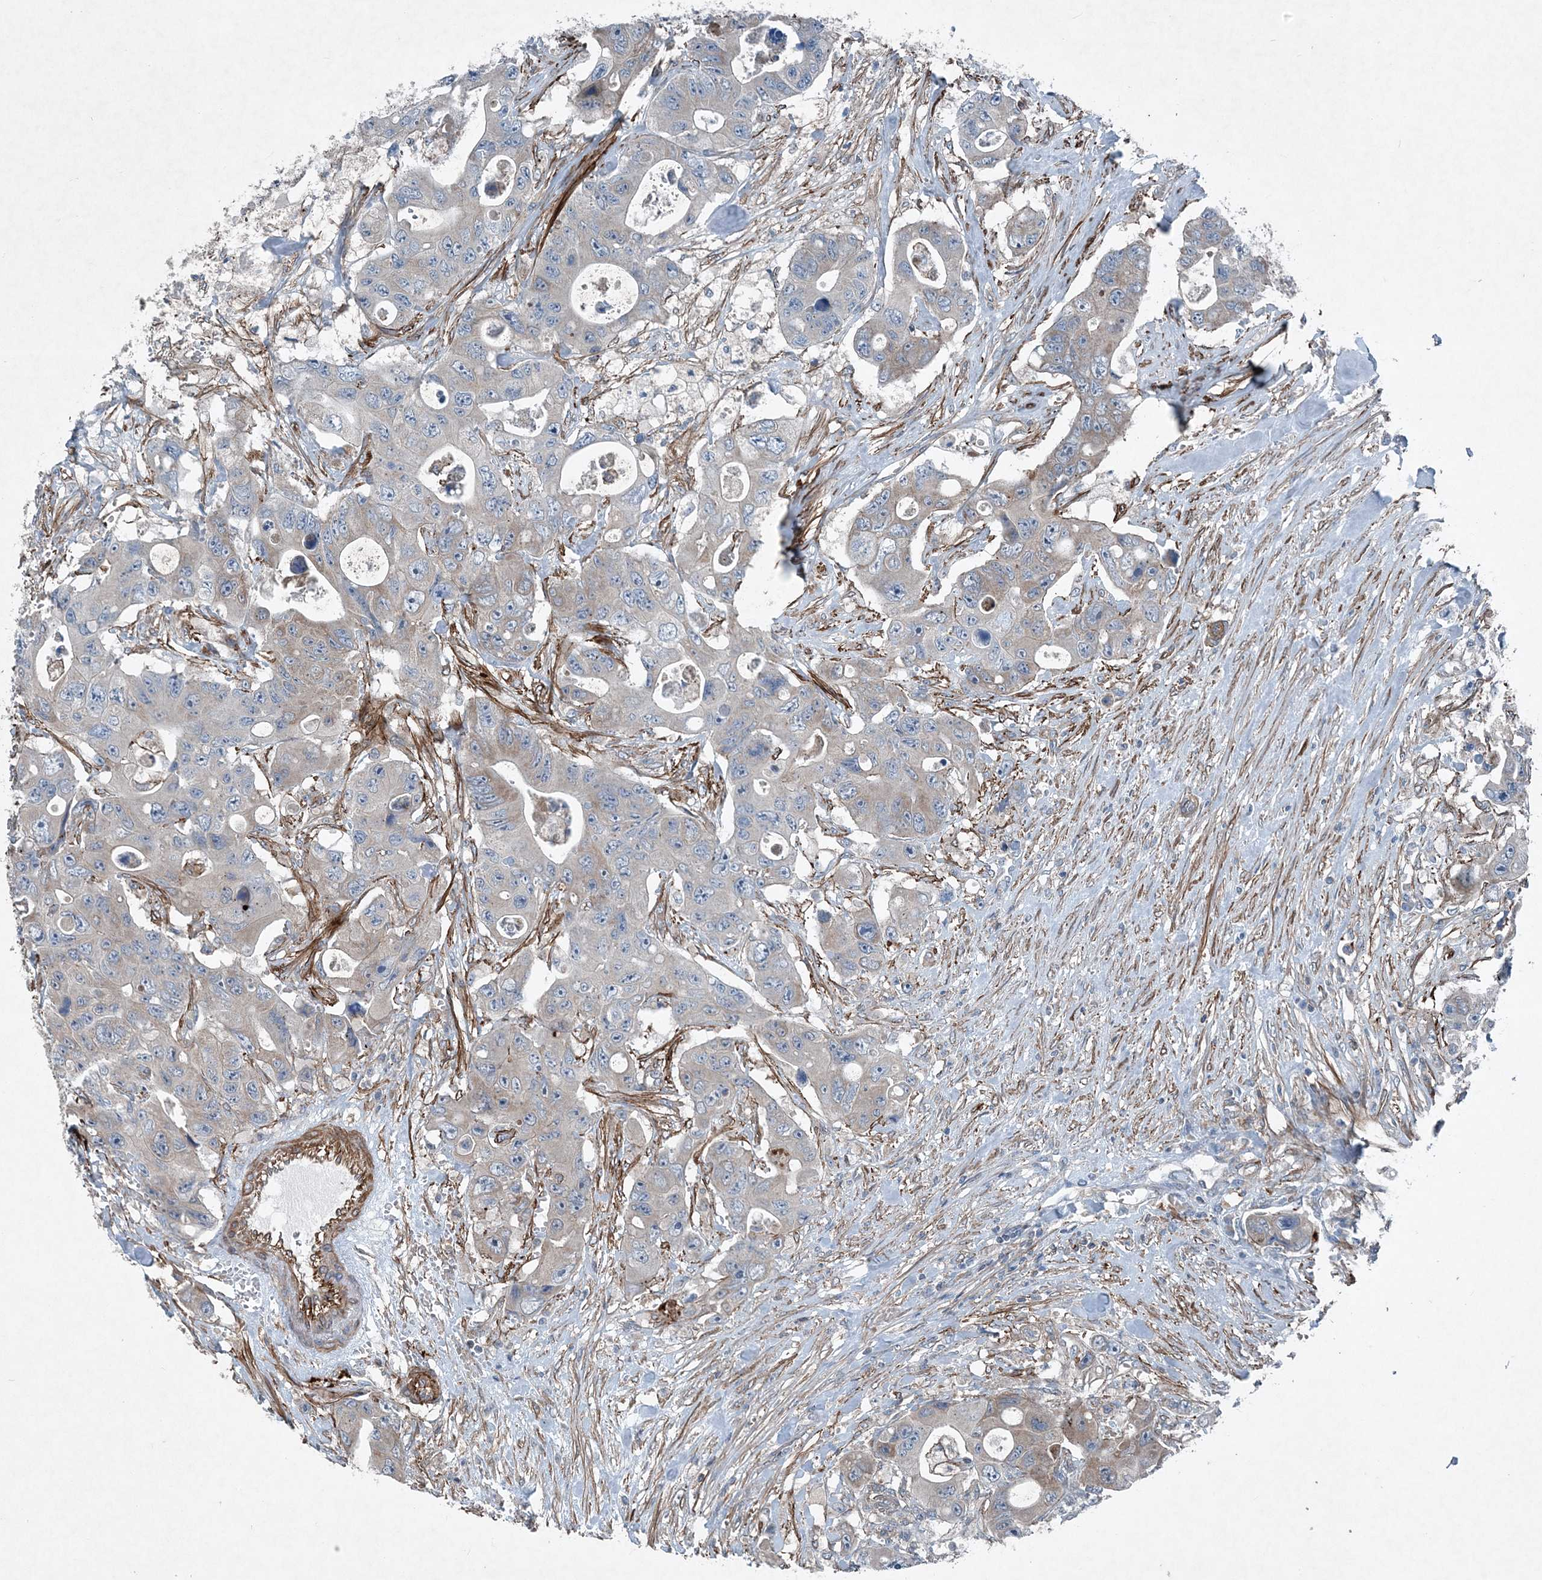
{"staining": {"intensity": "negative", "quantity": "none", "location": "none"}, "tissue": "colorectal cancer", "cell_type": "Tumor cells", "image_type": "cancer", "snomed": [{"axis": "morphology", "description": "Adenocarcinoma, NOS"}, {"axis": "topography", "description": "Colon"}], "caption": "Tumor cells are negative for brown protein staining in colorectal adenocarcinoma. (DAB immunohistochemistry (IHC) with hematoxylin counter stain).", "gene": "DGUOK", "patient": {"sex": "female", "age": 46}}